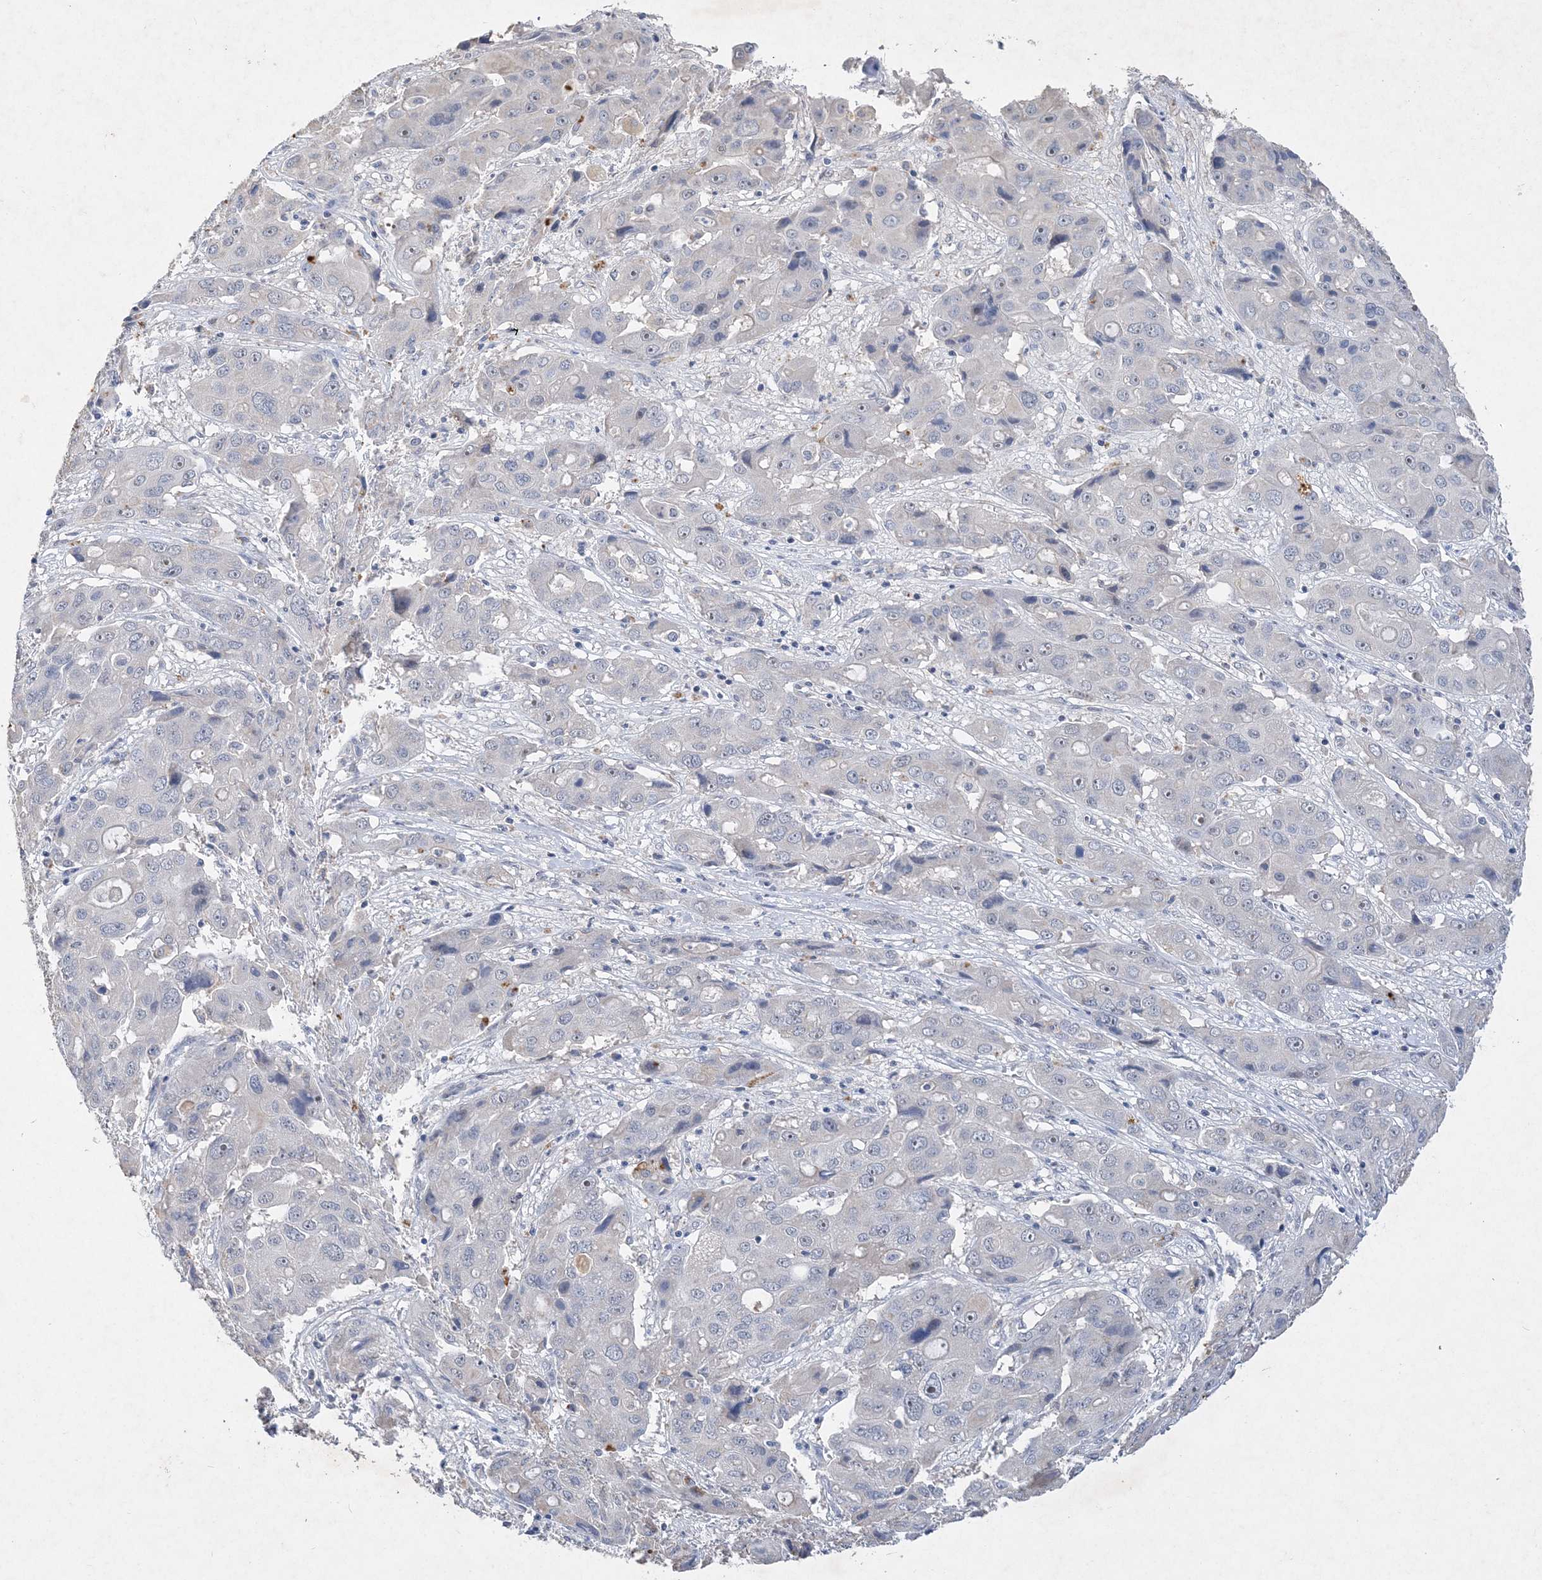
{"staining": {"intensity": "negative", "quantity": "none", "location": "none"}, "tissue": "liver cancer", "cell_type": "Tumor cells", "image_type": "cancer", "snomed": [{"axis": "morphology", "description": "Cholangiocarcinoma"}, {"axis": "topography", "description": "Liver"}], "caption": "An immunohistochemistry (IHC) image of liver cancer is shown. There is no staining in tumor cells of liver cancer.", "gene": "C11orf58", "patient": {"sex": "male", "age": 67}}